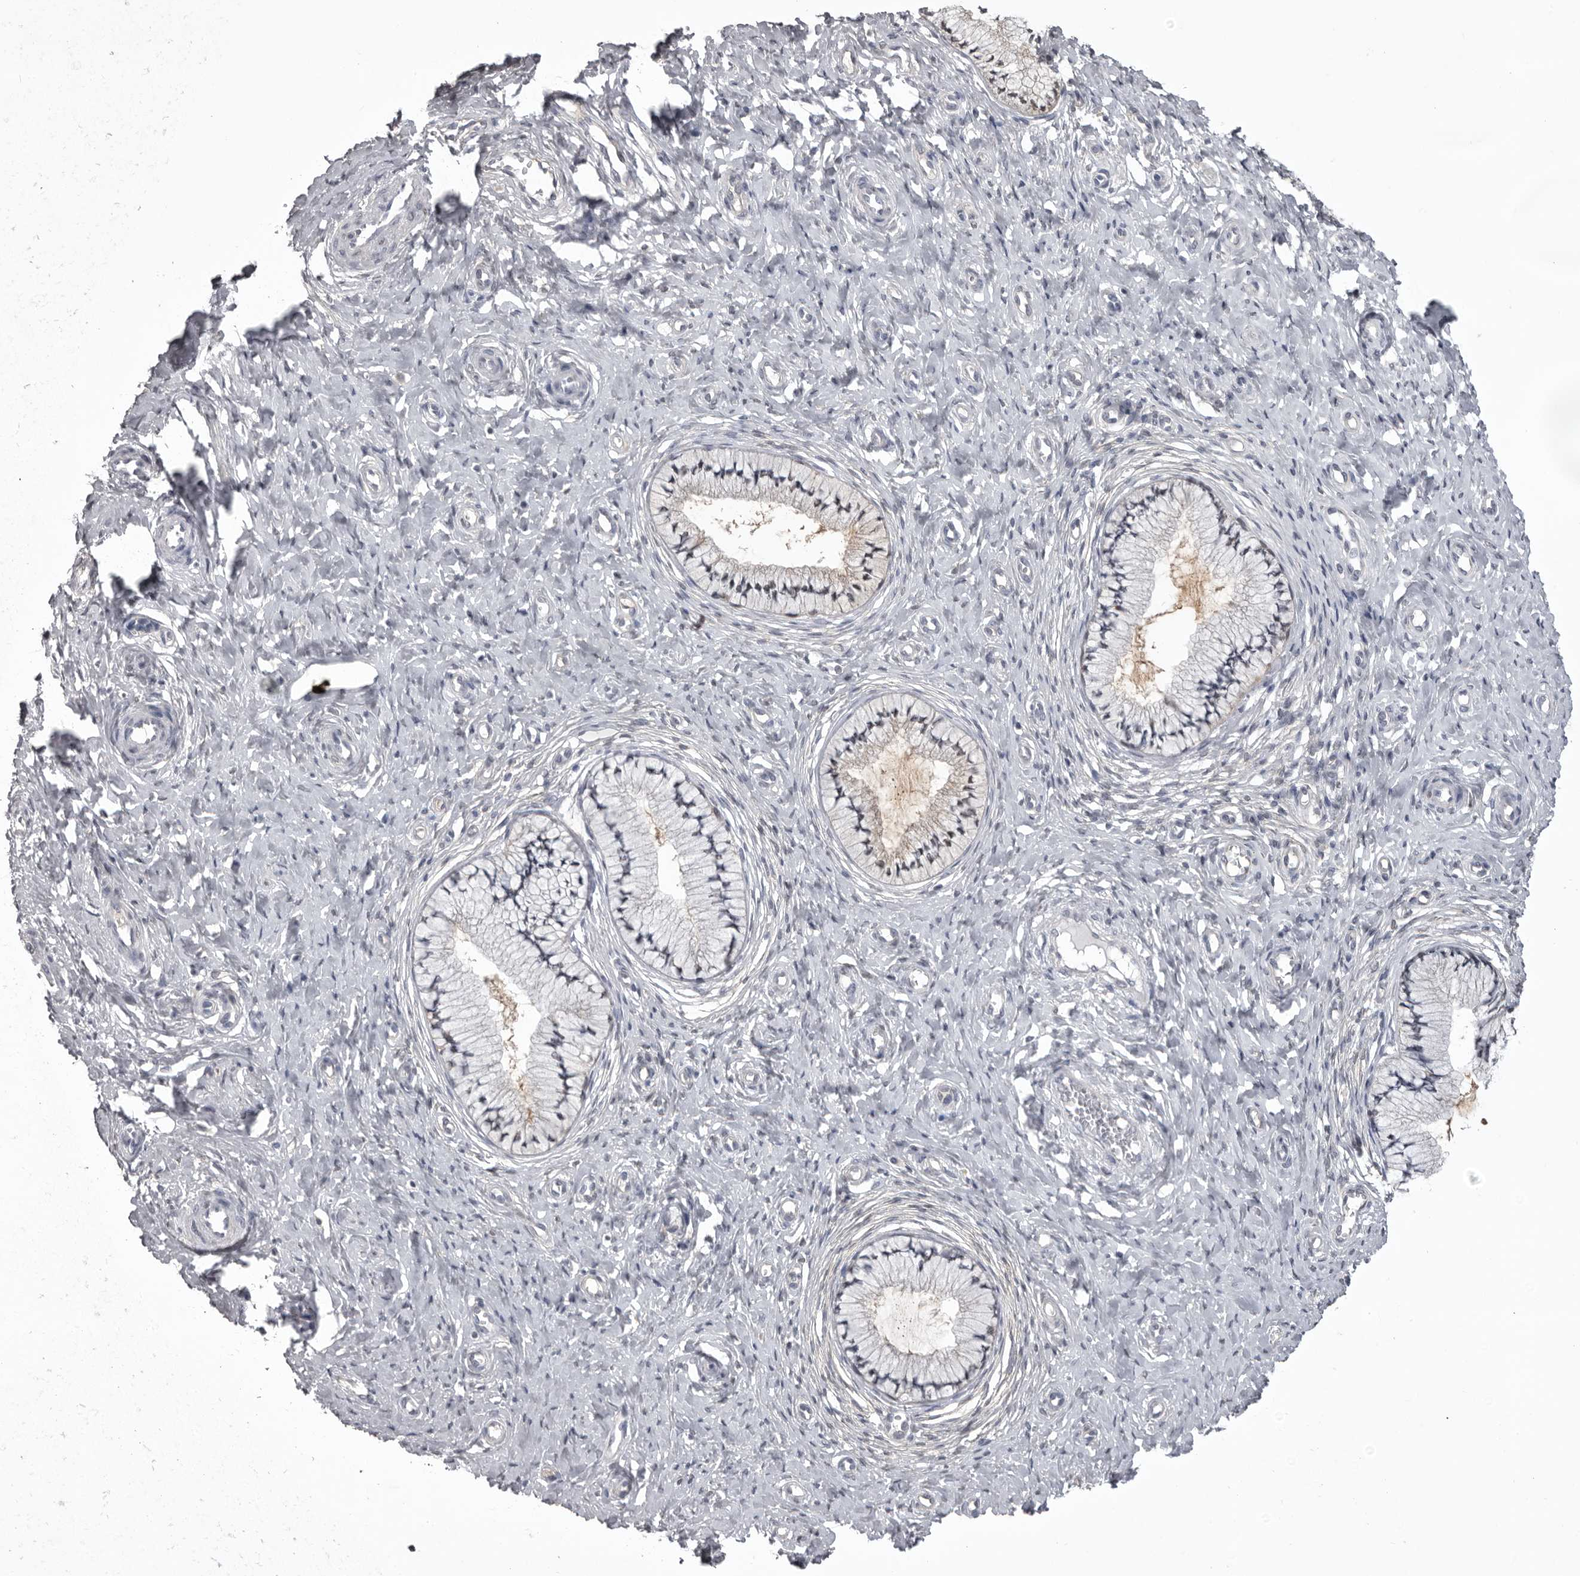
{"staining": {"intensity": "negative", "quantity": "none", "location": "none"}, "tissue": "cervix", "cell_type": "Glandular cells", "image_type": "normal", "snomed": [{"axis": "morphology", "description": "Normal tissue, NOS"}, {"axis": "topography", "description": "Cervix"}], "caption": "Immunohistochemistry (IHC) micrograph of normal human cervix stained for a protein (brown), which displays no expression in glandular cells. (DAB (3,3'-diaminobenzidine) immunohistochemistry (IHC), high magnification).", "gene": "MDH1", "patient": {"sex": "female", "age": 36}}